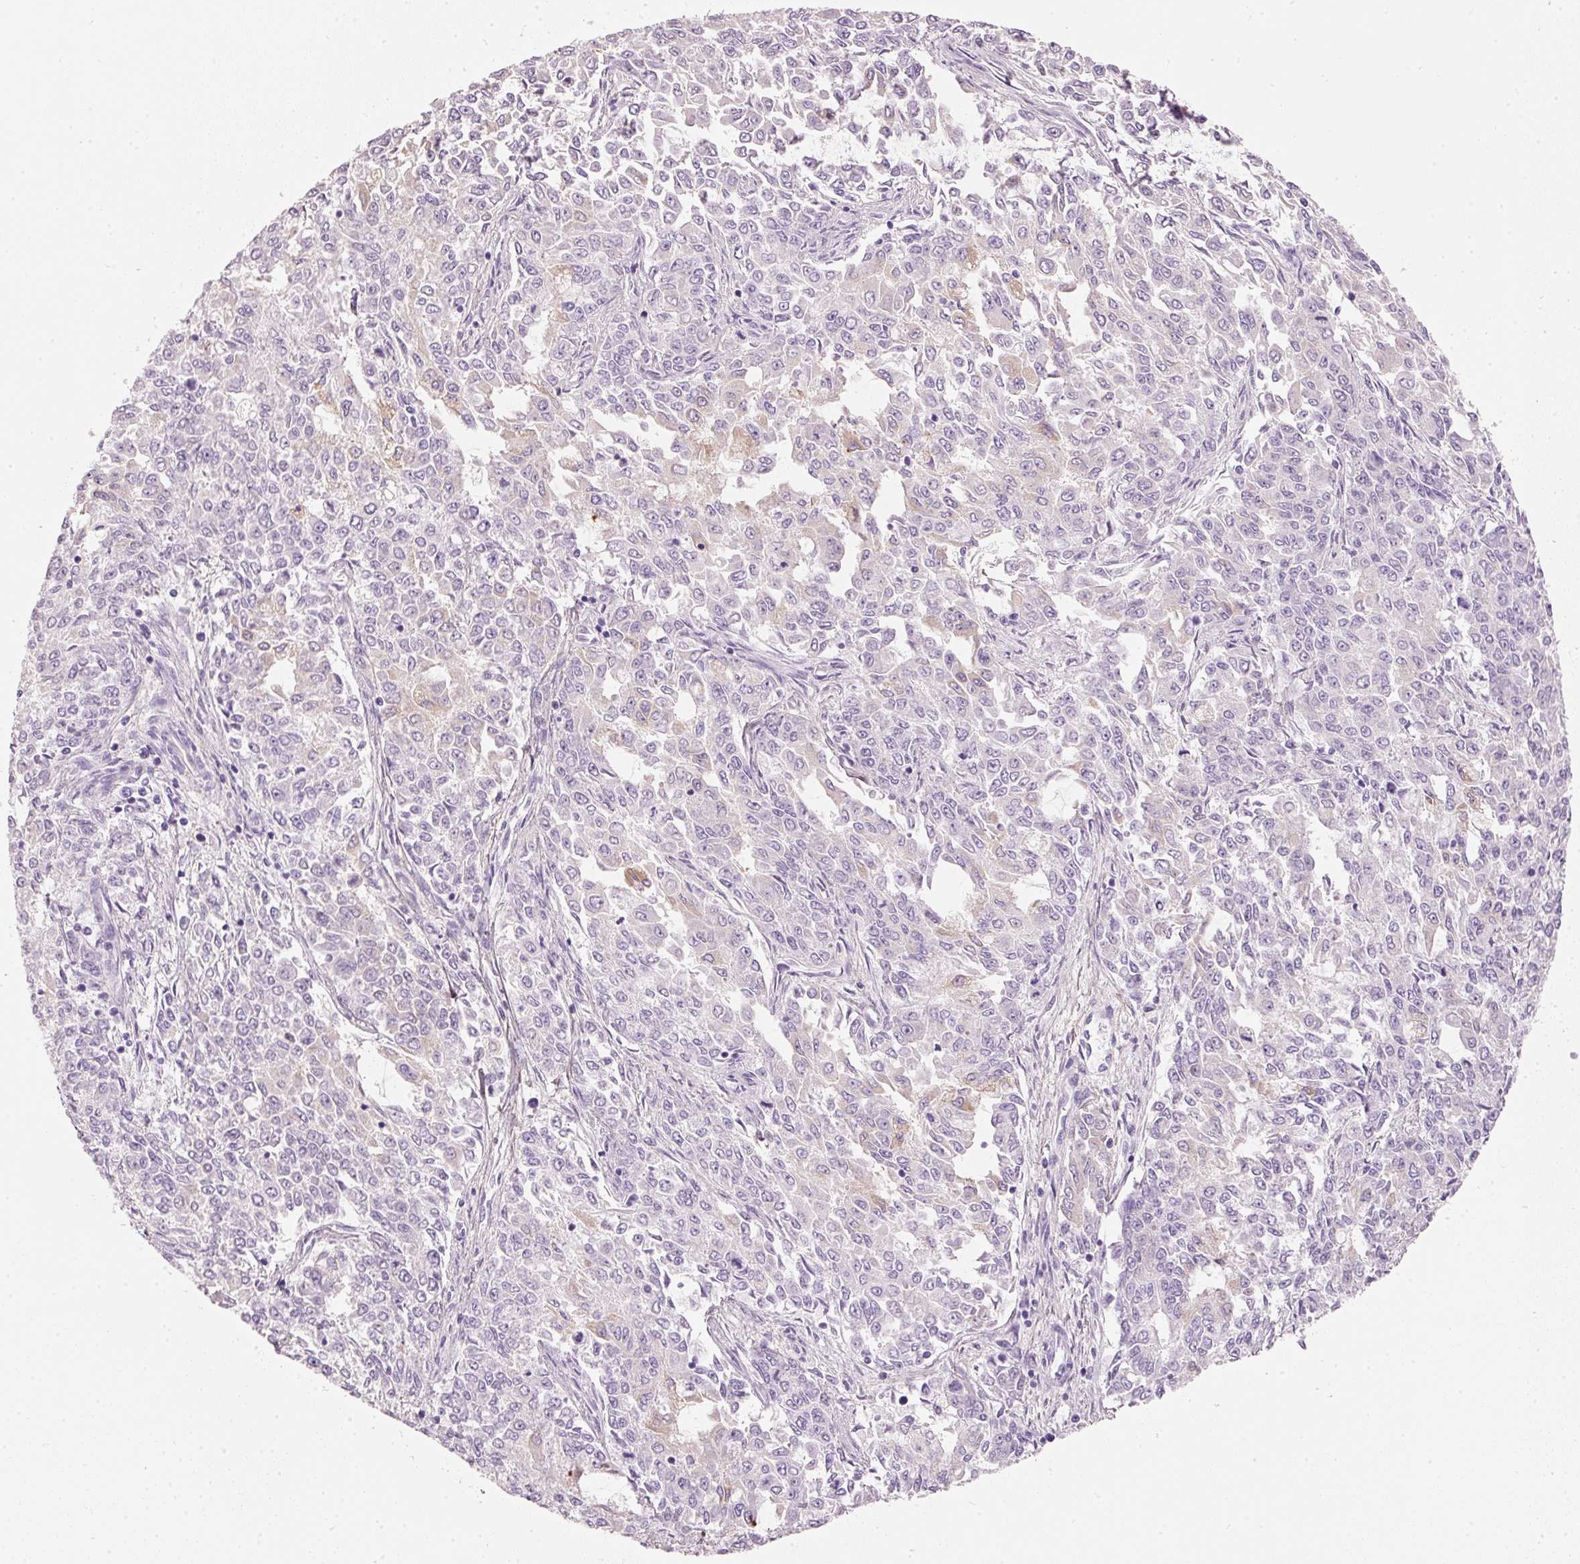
{"staining": {"intensity": "negative", "quantity": "none", "location": "none"}, "tissue": "endometrial cancer", "cell_type": "Tumor cells", "image_type": "cancer", "snomed": [{"axis": "morphology", "description": "Adenocarcinoma, NOS"}, {"axis": "topography", "description": "Endometrium"}], "caption": "Immunohistochemistry (IHC) histopathology image of neoplastic tissue: endometrial adenocarcinoma stained with DAB displays no significant protein expression in tumor cells.", "gene": "PDXDC1", "patient": {"sex": "female", "age": 50}}